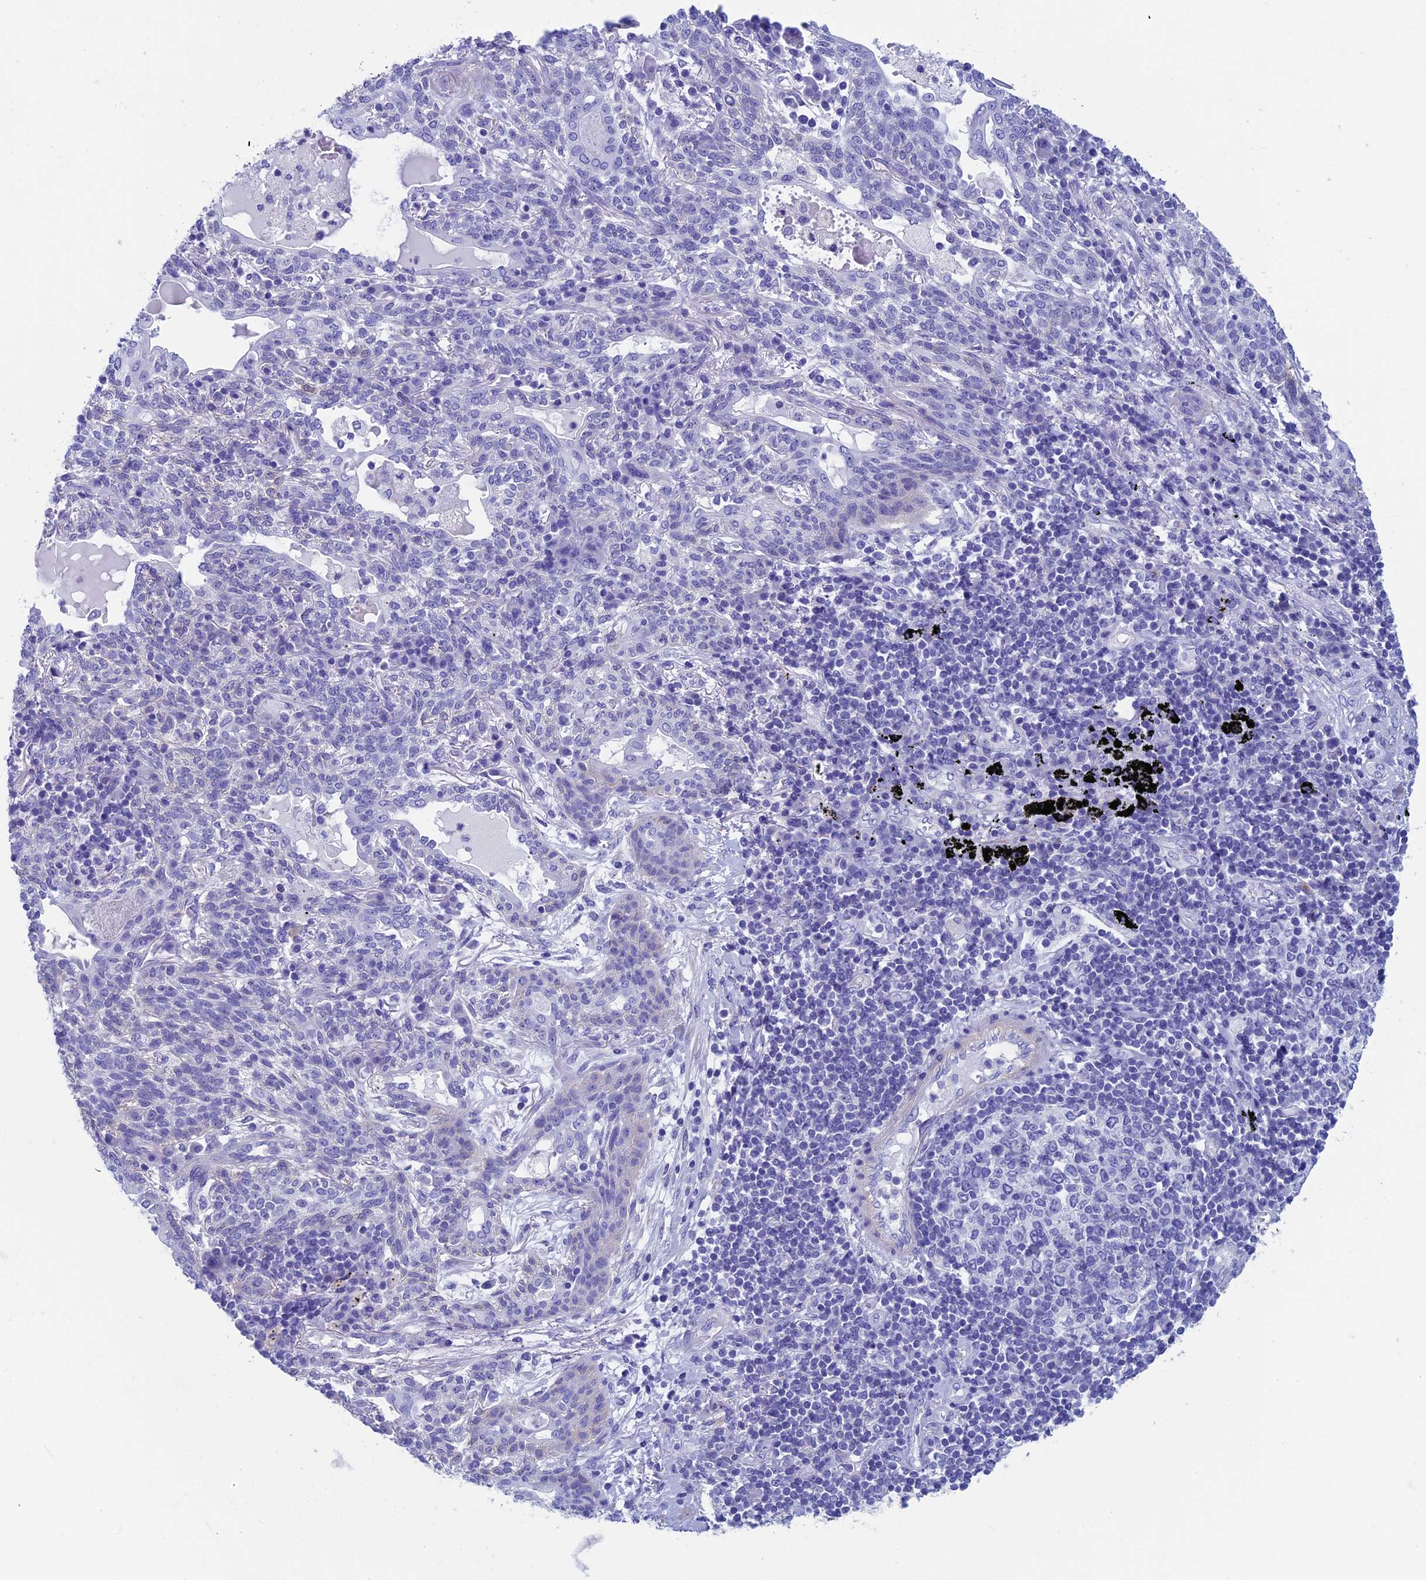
{"staining": {"intensity": "negative", "quantity": "none", "location": "none"}, "tissue": "lung cancer", "cell_type": "Tumor cells", "image_type": "cancer", "snomed": [{"axis": "morphology", "description": "Squamous cell carcinoma, NOS"}, {"axis": "topography", "description": "Lung"}], "caption": "This is an immunohistochemistry (IHC) photomicrograph of squamous cell carcinoma (lung). There is no positivity in tumor cells.", "gene": "ADH7", "patient": {"sex": "female", "age": 70}}